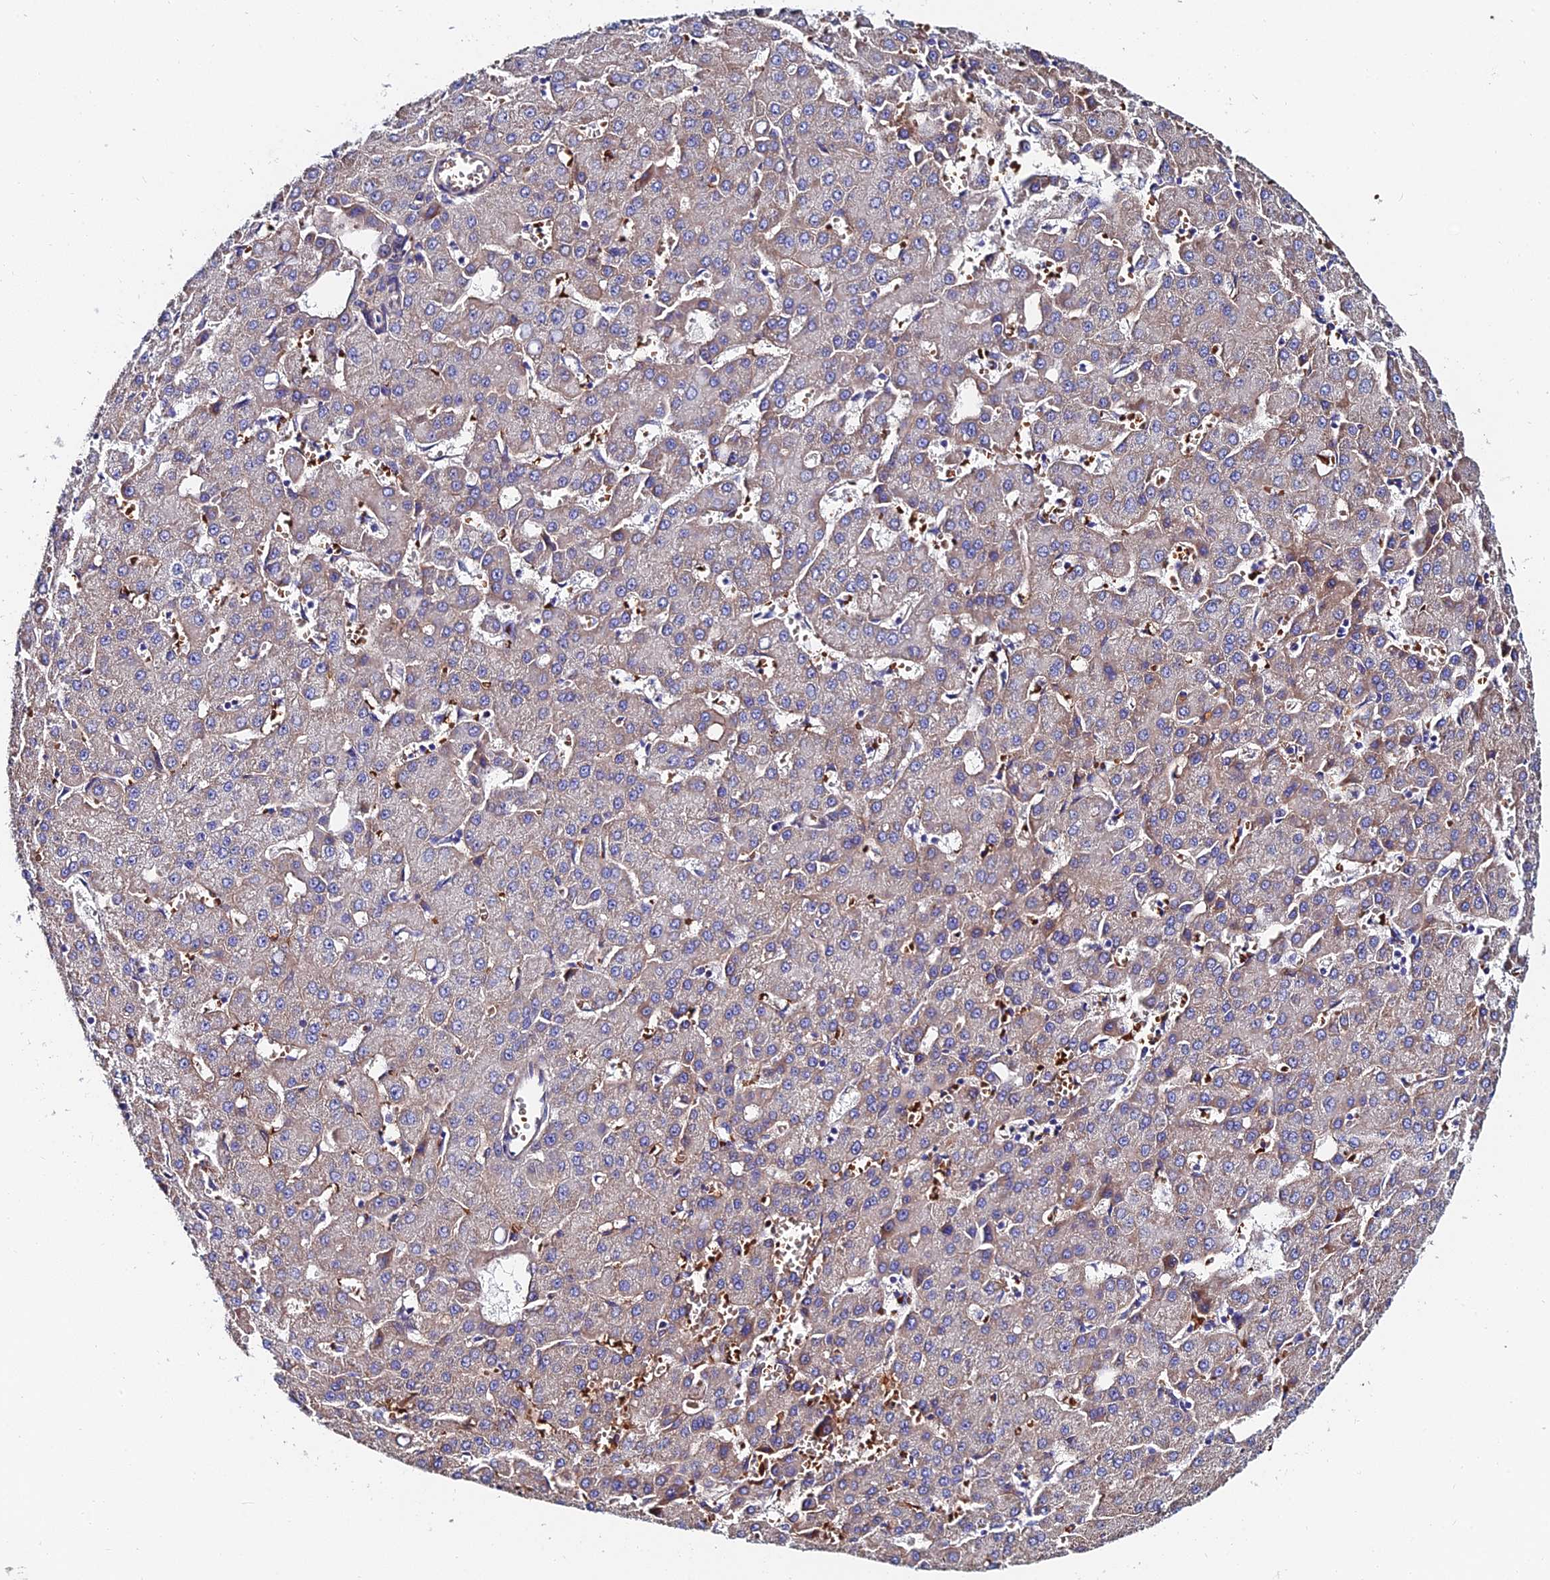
{"staining": {"intensity": "negative", "quantity": "none", "location": "none"}, "tissue": "liver cancer", "cell_type": "Tumor cells", "image_type": "cancer", "snomed": [{"axis": "morphology", "description": "Carcinoma, Hepatocellular, NOS"}, {"axis": "topography", "description": "Liver"}], "caption": "High magnification brightfield microscopy of liver cancer stained with DAB (3,3'-diaminobenzidine) (brown) and counterstained with hematoxylin (blue): tumor cells show no significant positivity.", "gene": "ADGRF3", "patient": {"sex": "male", "age": 47}}